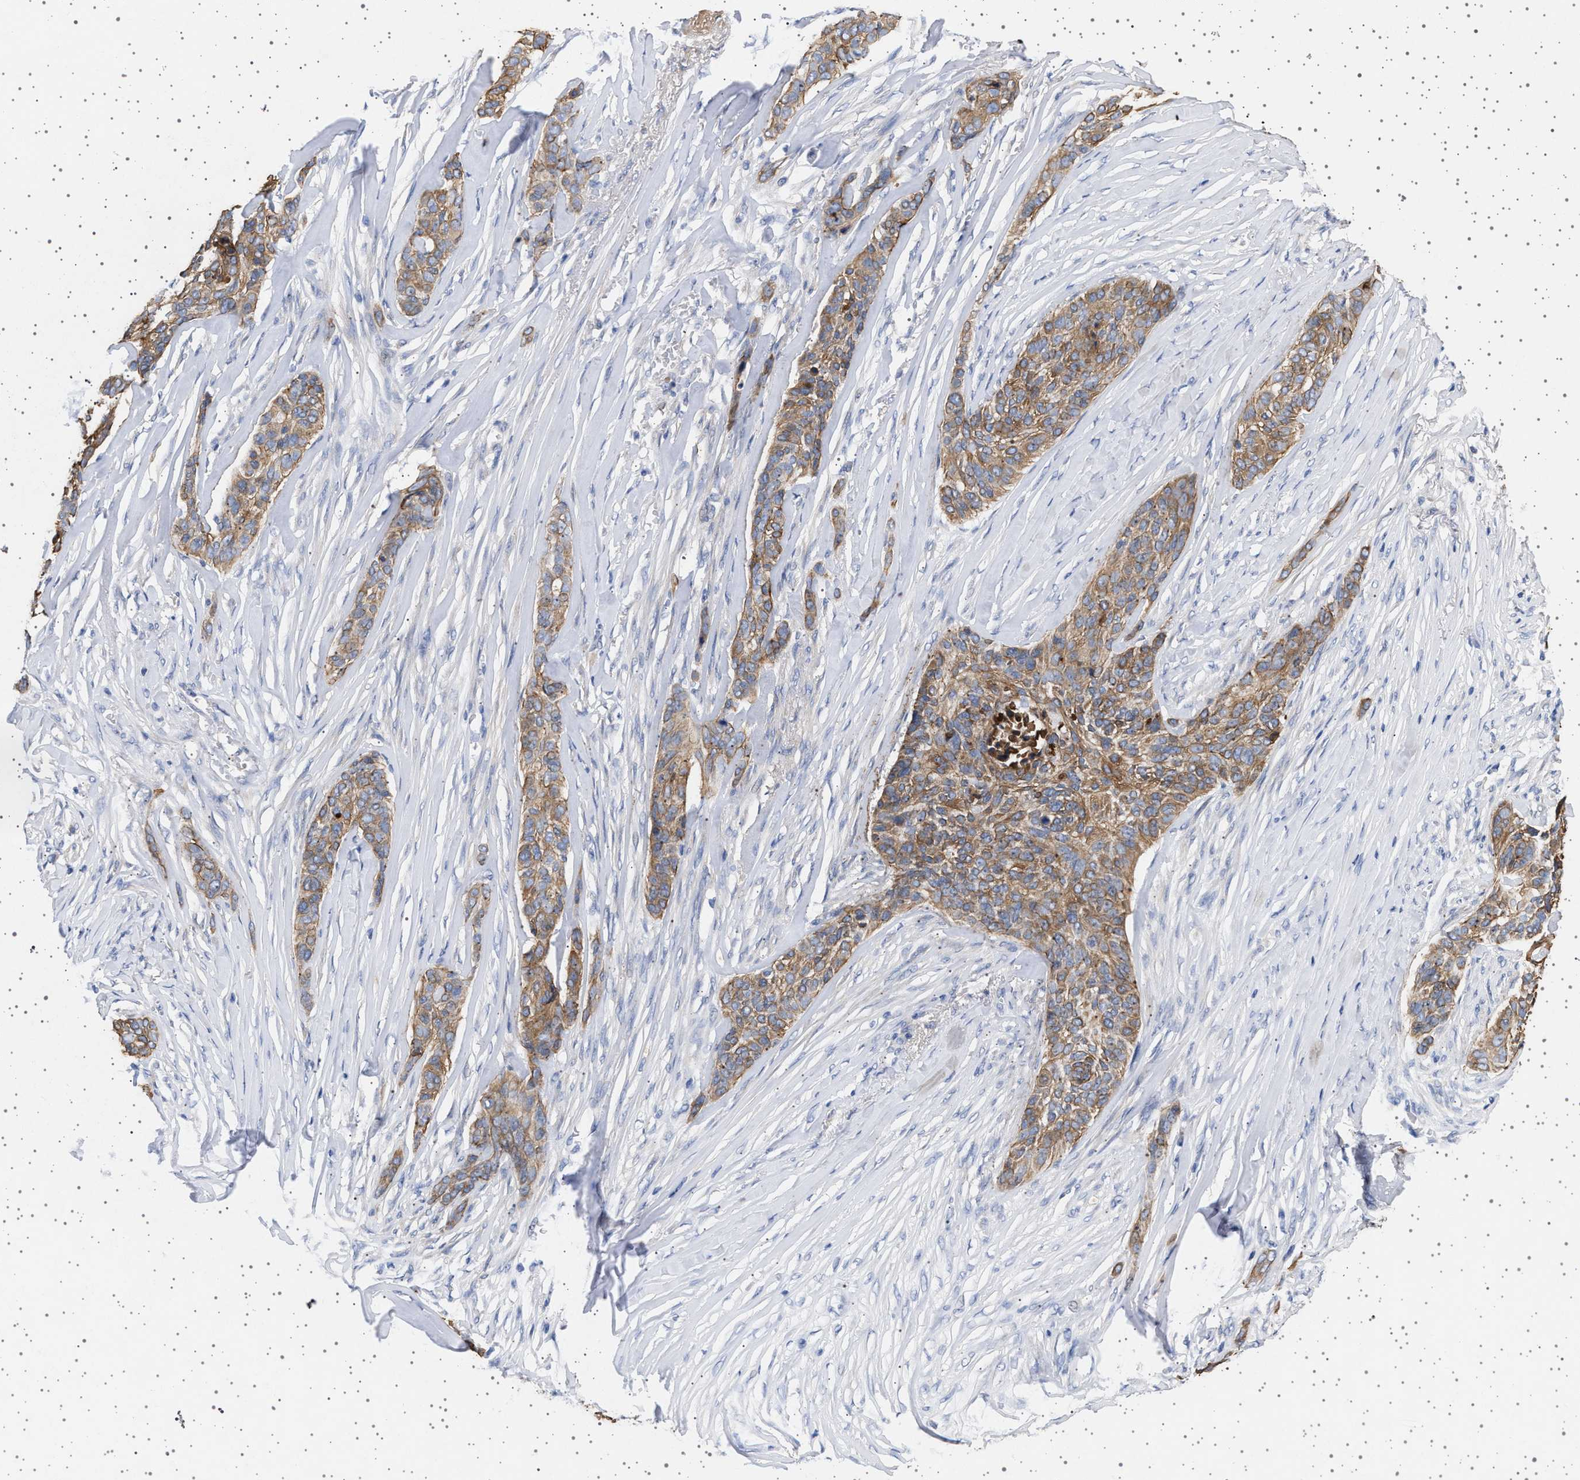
{"staining": {"intensity": "moderate", "quantity": ">75%", "location": "cytoplasmic/membranous"}, "tissue": "skin cancer", "cell_type": "Tumor cells", "image_type": "cancer", "snomed": [{"axis": "morphology", "description": "Basal cell carcinoma"}, {"axis": "topography", "description": "Skin"}], "caption": "Immunohistochemical staining of skin cancer (basal cell carcinoma) reveals moderate cytoplasmic/membranous protein expression in approximately >75% of tumor cells.", "gene": "TRMT10B", "patient": {"sex": "male", "age": 85}}